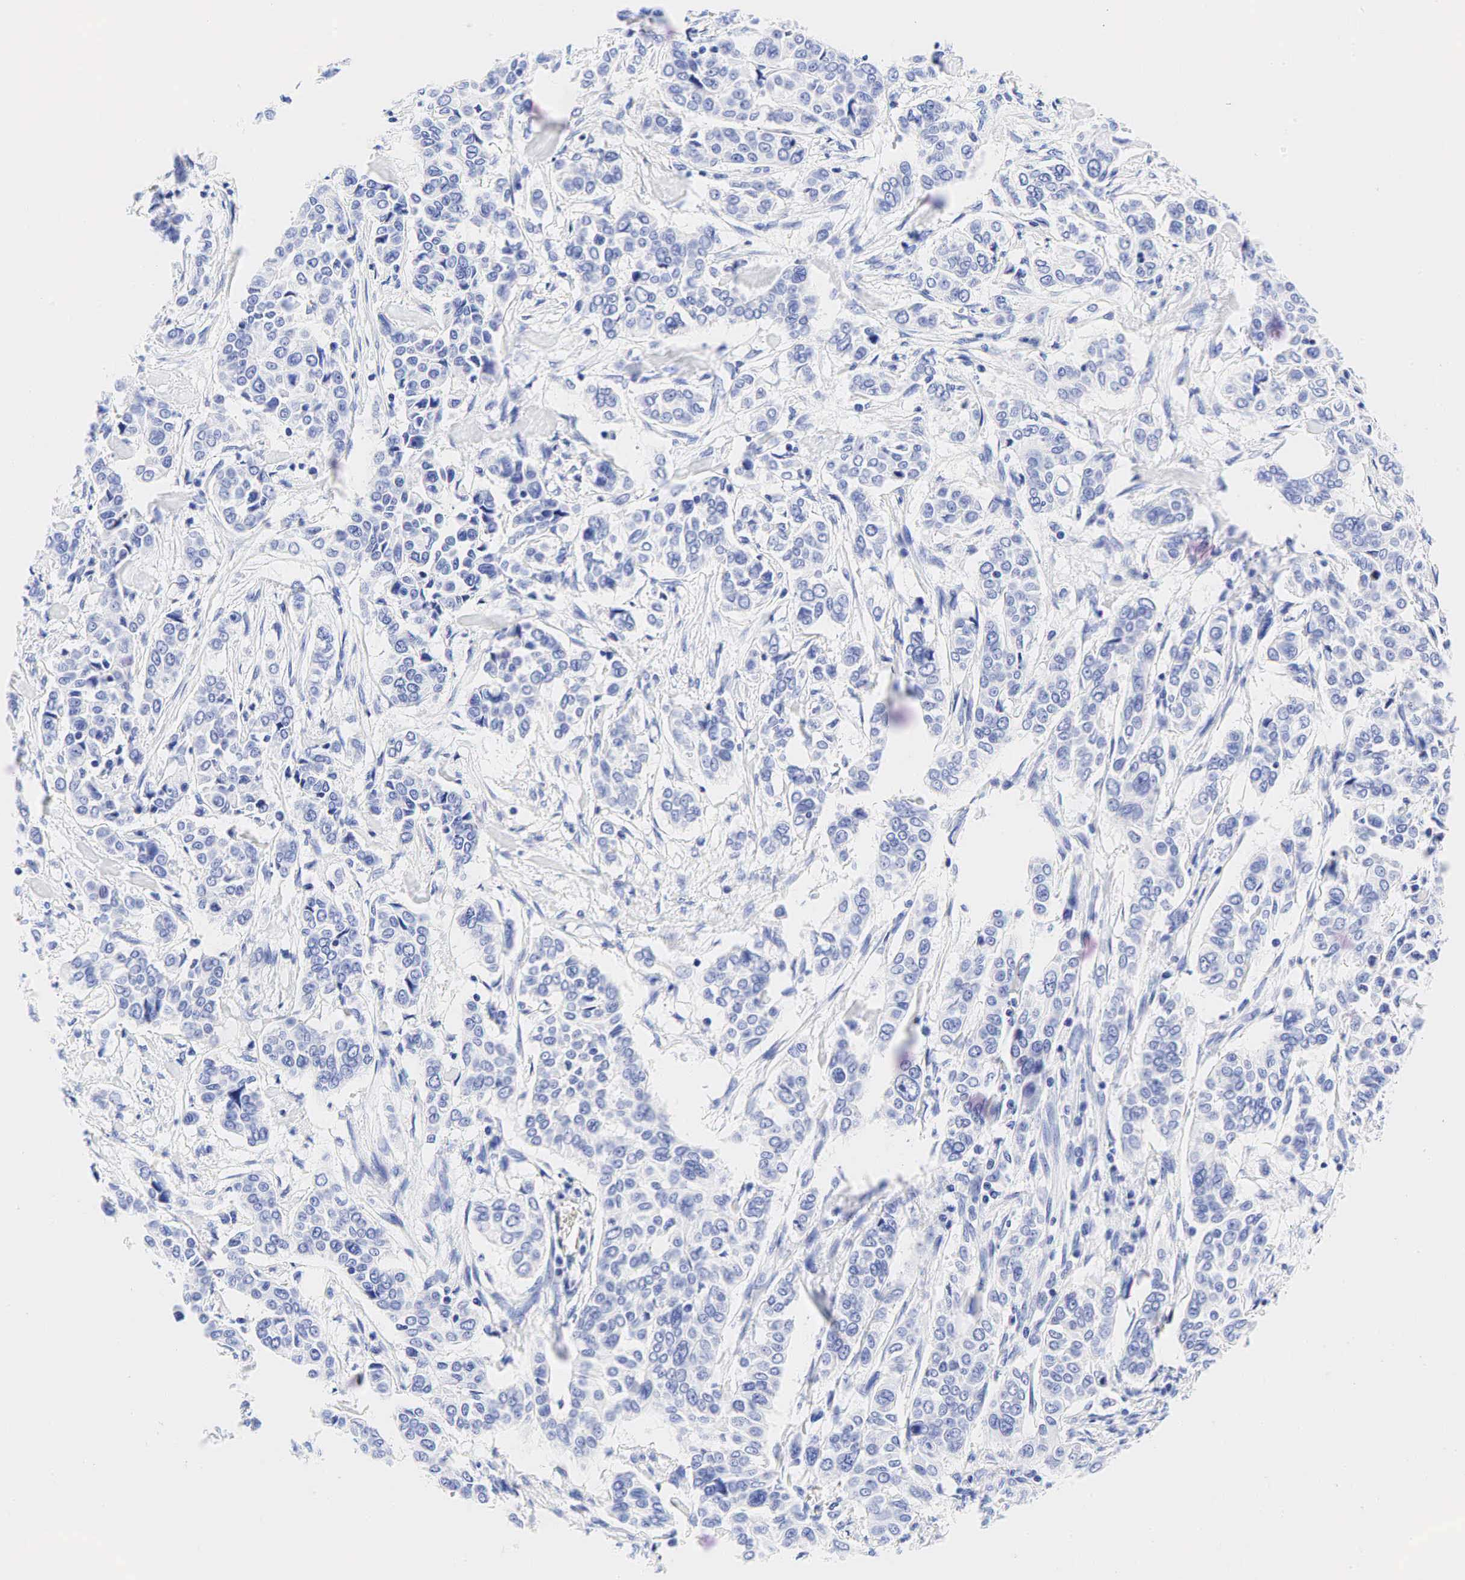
{"staining": {"intensity": "negative", "quantity": "none", "location": "none"}, "tissue": "pancreatic cancer", "cell_type": "Tumor cells", "image_type": "cancer", "snomed": [{"axis": "morphology", "description": "Adenocarcinoma, NOS"}, {"axis": "topography", "description": "Pancreas"}], "caption": "DAB (3,3'-diaminobenzidine) immunohistochemical staining of pancreatic cancer reveals no significant staining in tumor cells. (DAB IHC with hematoxylin counter stain).", "gene": "ESR1", "patient": {"sex": "female", "age": 52}}